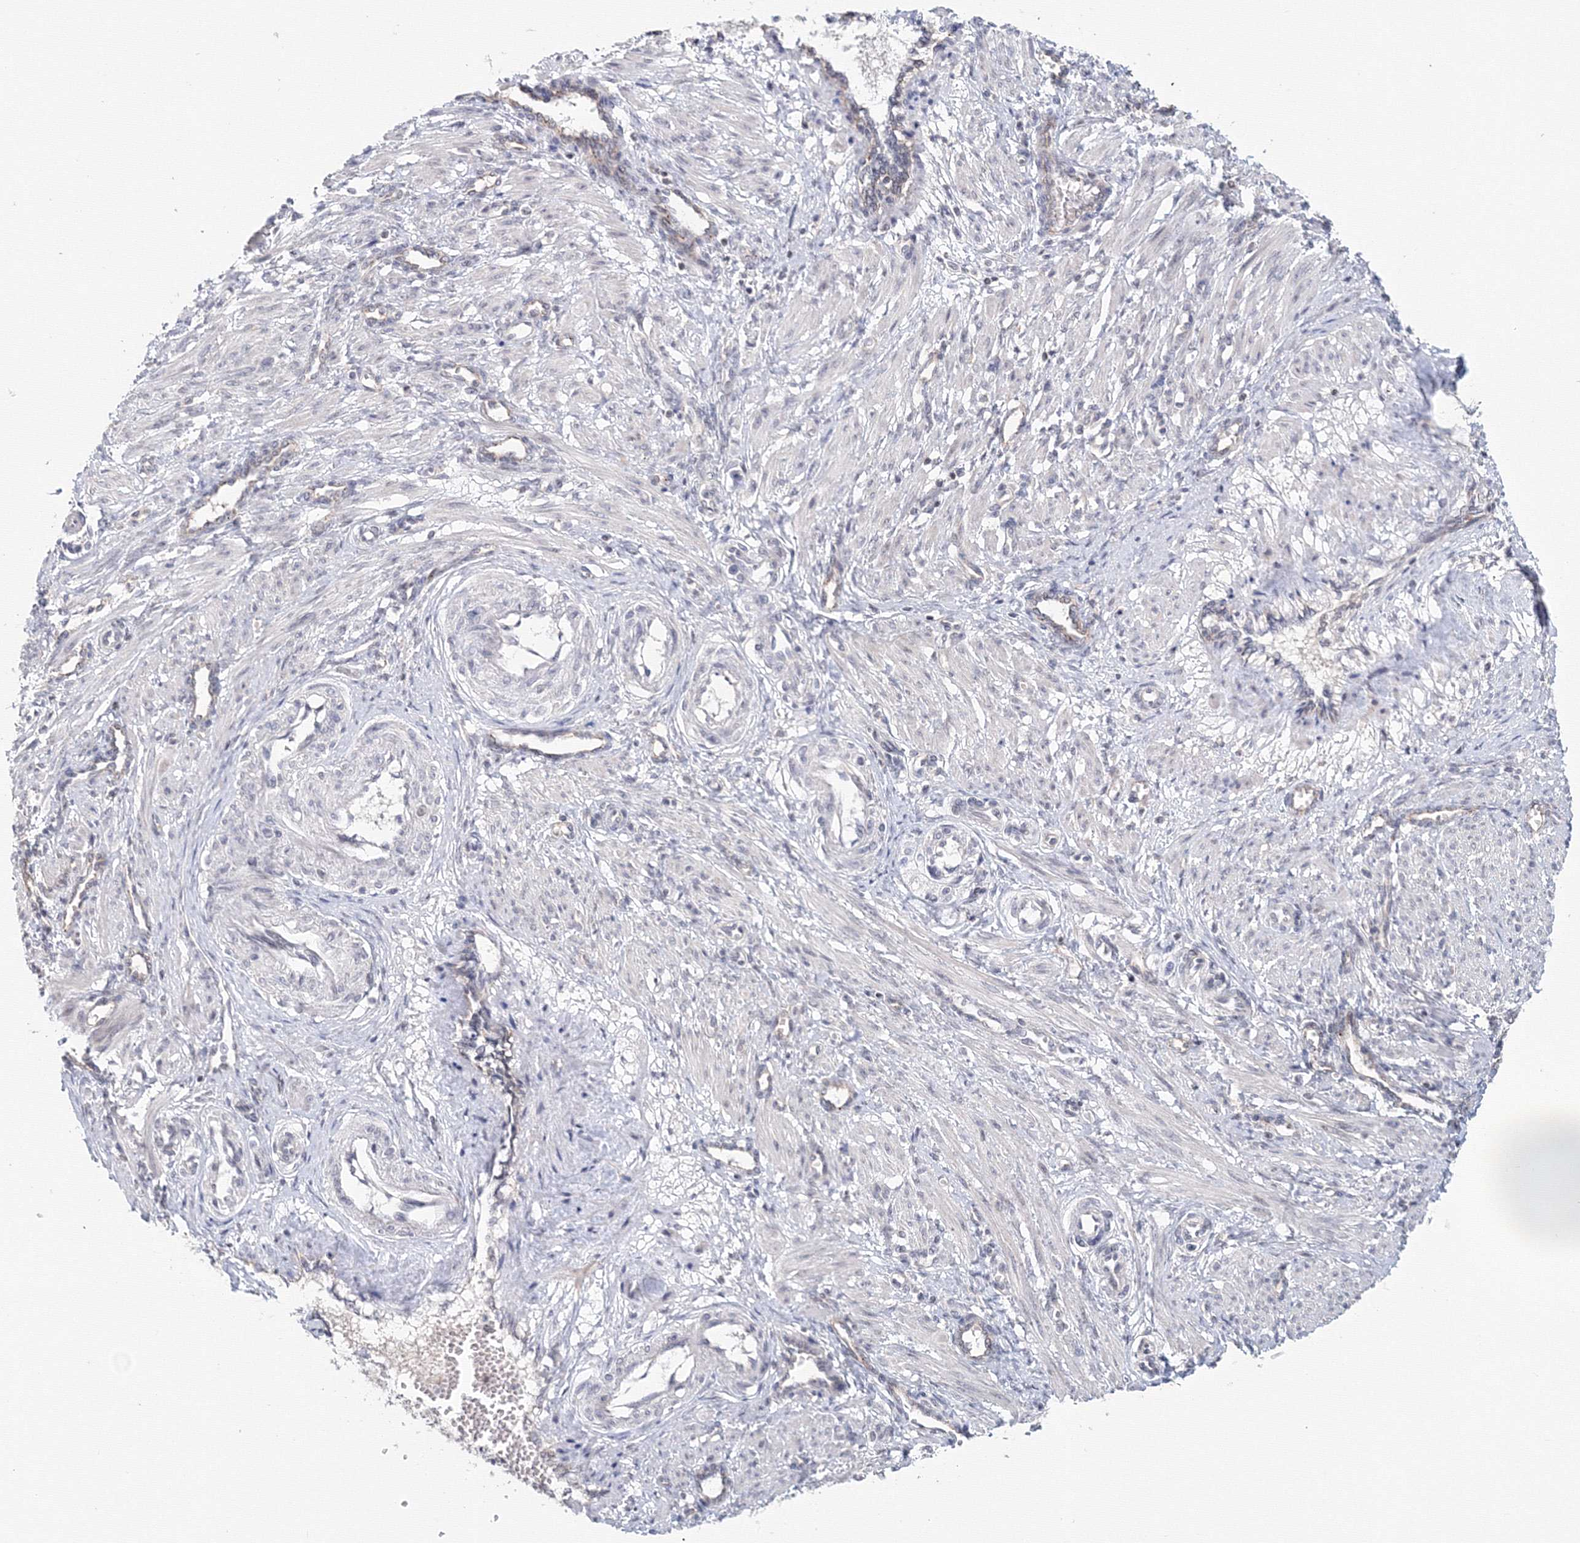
{"staining": {"intensity": "negative", "quantity": "none", "location": "none"}, "tissue": "smooth muscle", "cell_type": "Smooth muscle cells", "image_type": "normal", "snomed": [{"axis": "morphology", "description": "Normal tissue, NOS"}, {"axis": "topography", "description": "Endometrium"}], "caption": "An immunohistochemistry image of normal smooth muscle is shown. There is no staining in smooth muscle cells of smooth muscle. Brightfield microscopy of IHC stained with DAB (3,3'-diaminobenzidine) (brown) and hematoxylin (blue), captured at high magnification.", "gene": "SLC7A7", "patient": {"sex": "female", "age": 33}}